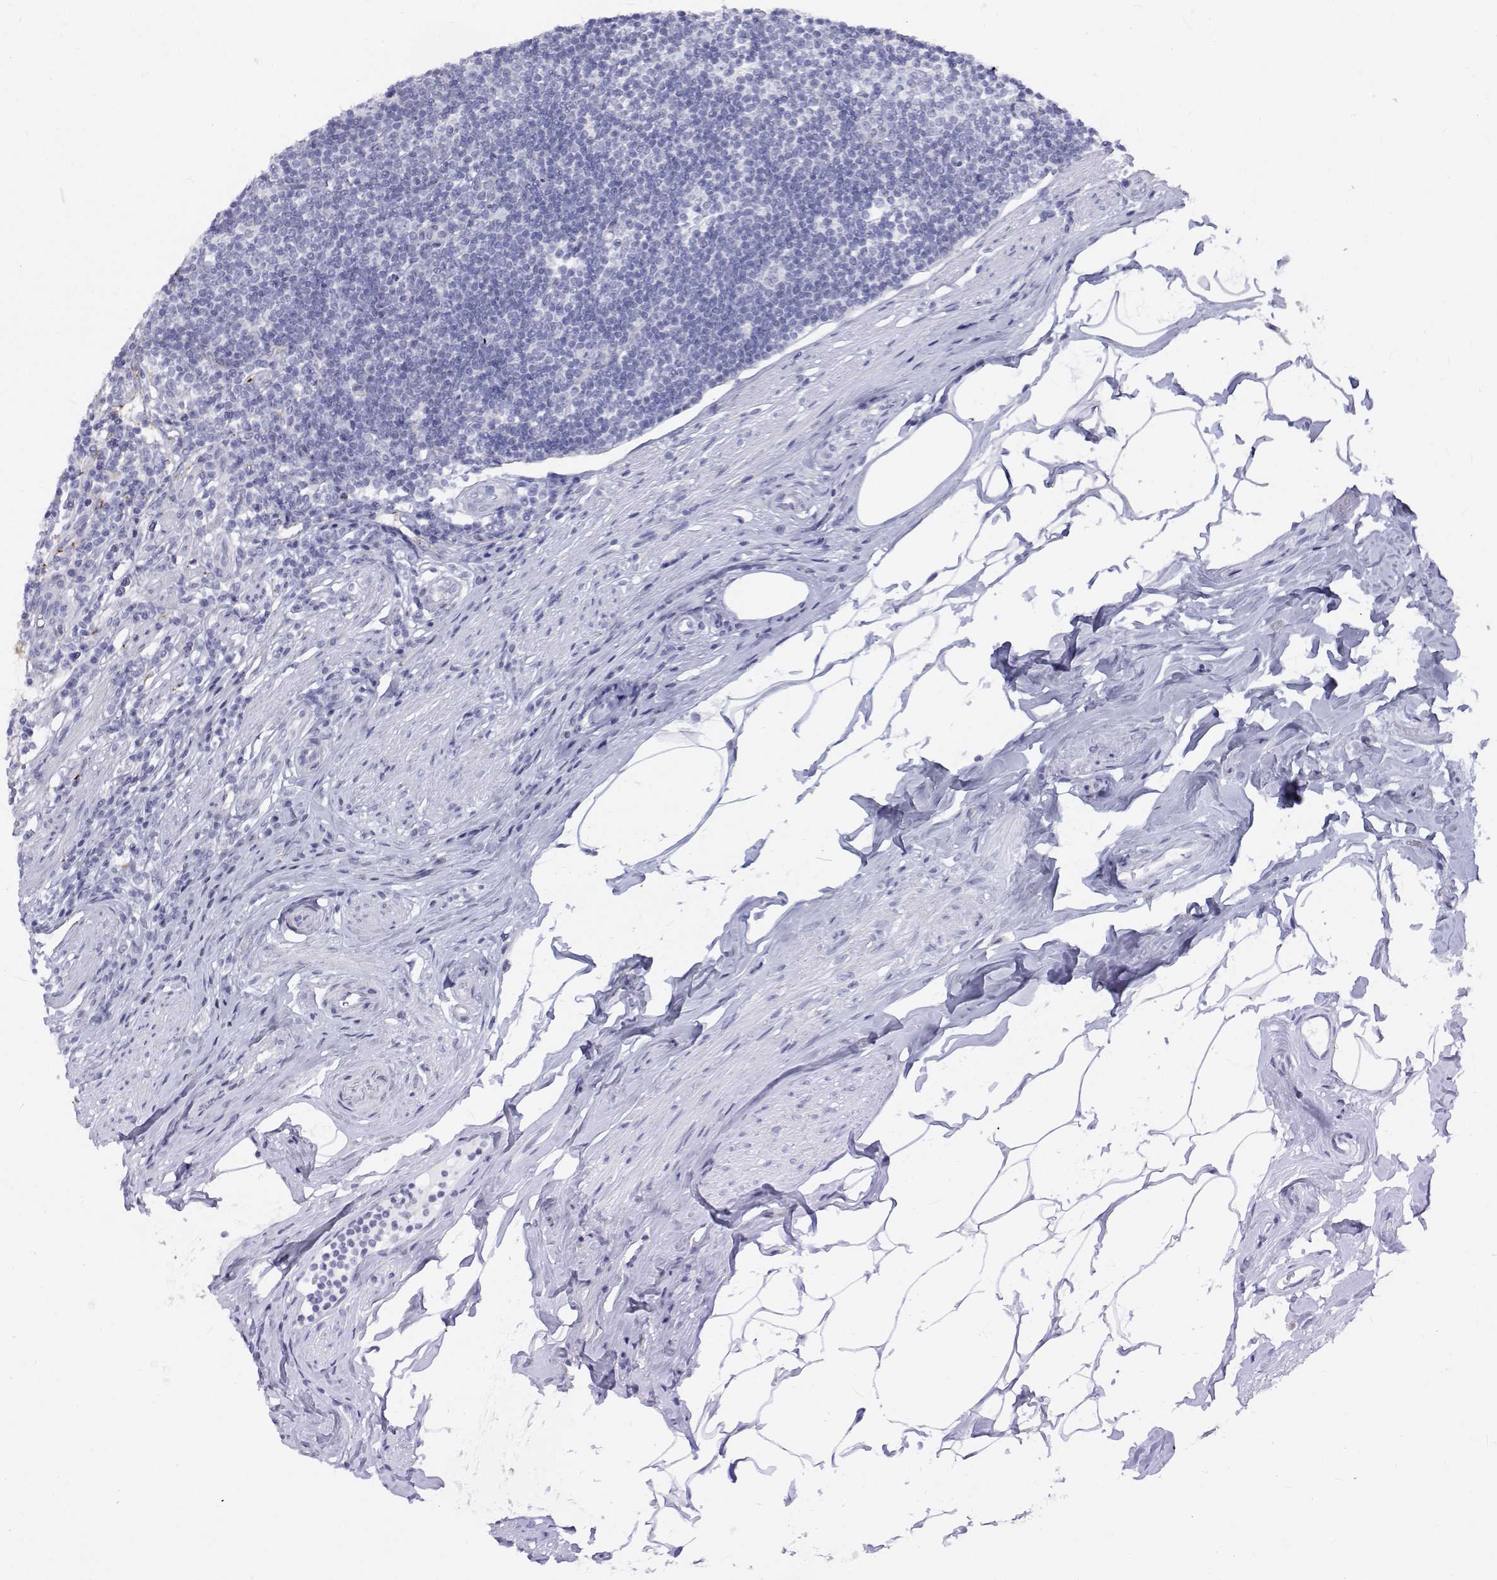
{"staining": {"intensity": "negative", "quantity": "none", "location": "none"}, "tissue": "appendix", "cell_type": "Glandular cells", "image_type": "normal", "snomed": [{"axis": "morphology", "description": "Normal tissue, NOS"}, {"axis": "topography", "description": "Appendix"}], "caption": "Protein analysis of normal appendix displays no significant expression in glandular cells.", "gene": "NCR2", "patient": {"sex": "female", "age": 56}}